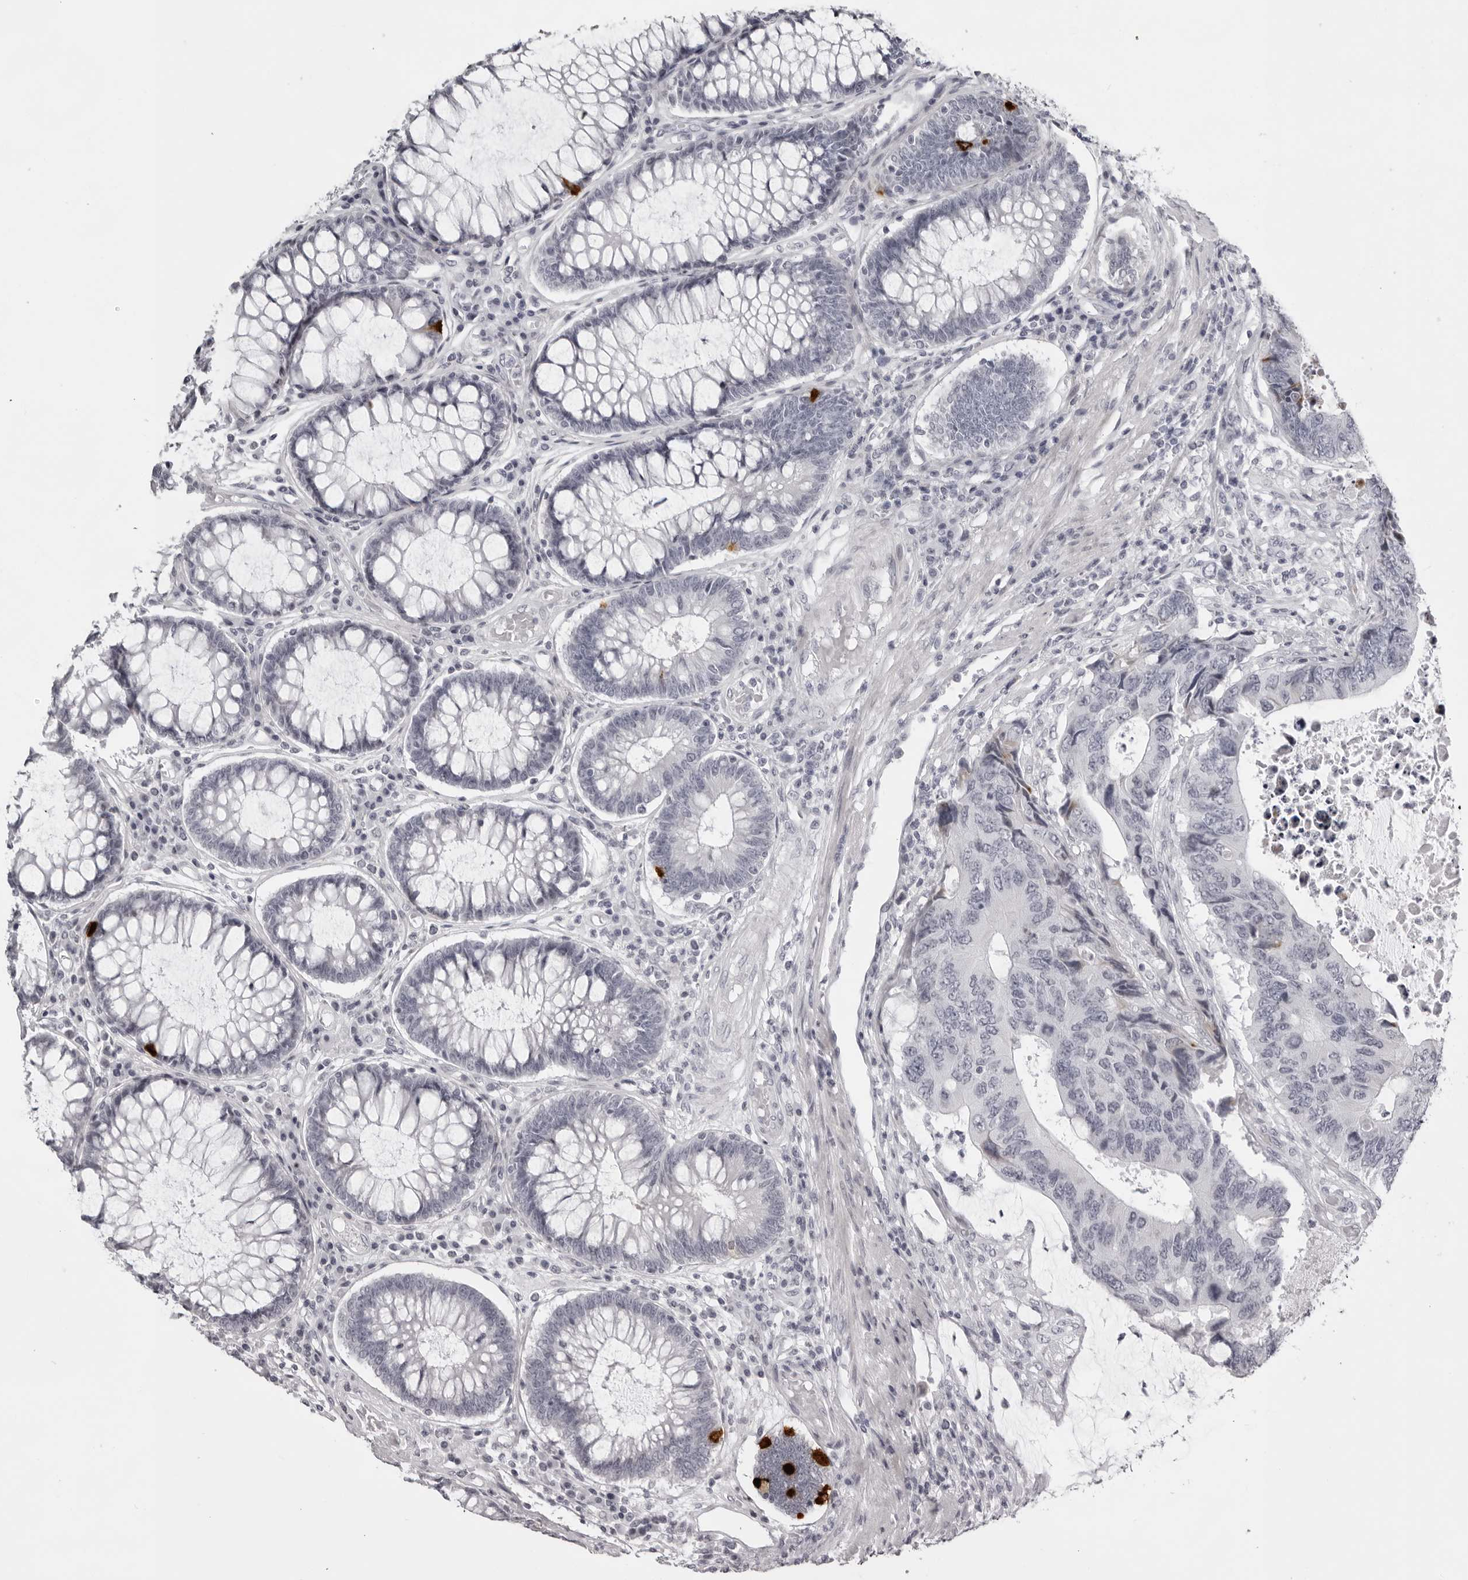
{"staining": {"intensity": "negative", "quantity": "none", "location": "none"}, "tissue": "colorectal cancer", "cell_type": "Tumor cells", "image_type": "cancer", "snomed": [{"axis": "morphology", "description": "Adenocarcinoma, NOS"}, {"axis": "topography", "description": "Rectum"}], "caption": "Immunohistochemistry (IHC) image of neoplastic tissue: human colorectal cancer (adenocarcinoma) stained with DAB exhibits no significant protein staining in tumor cells. (DAB (3,3'-diaminobenzidine) immunohistochemistry (IHC) visualized using brightfield microscopy, high magnification).", "gene": "NUDT18", "patient": {"sex": "male", "age": 84}}